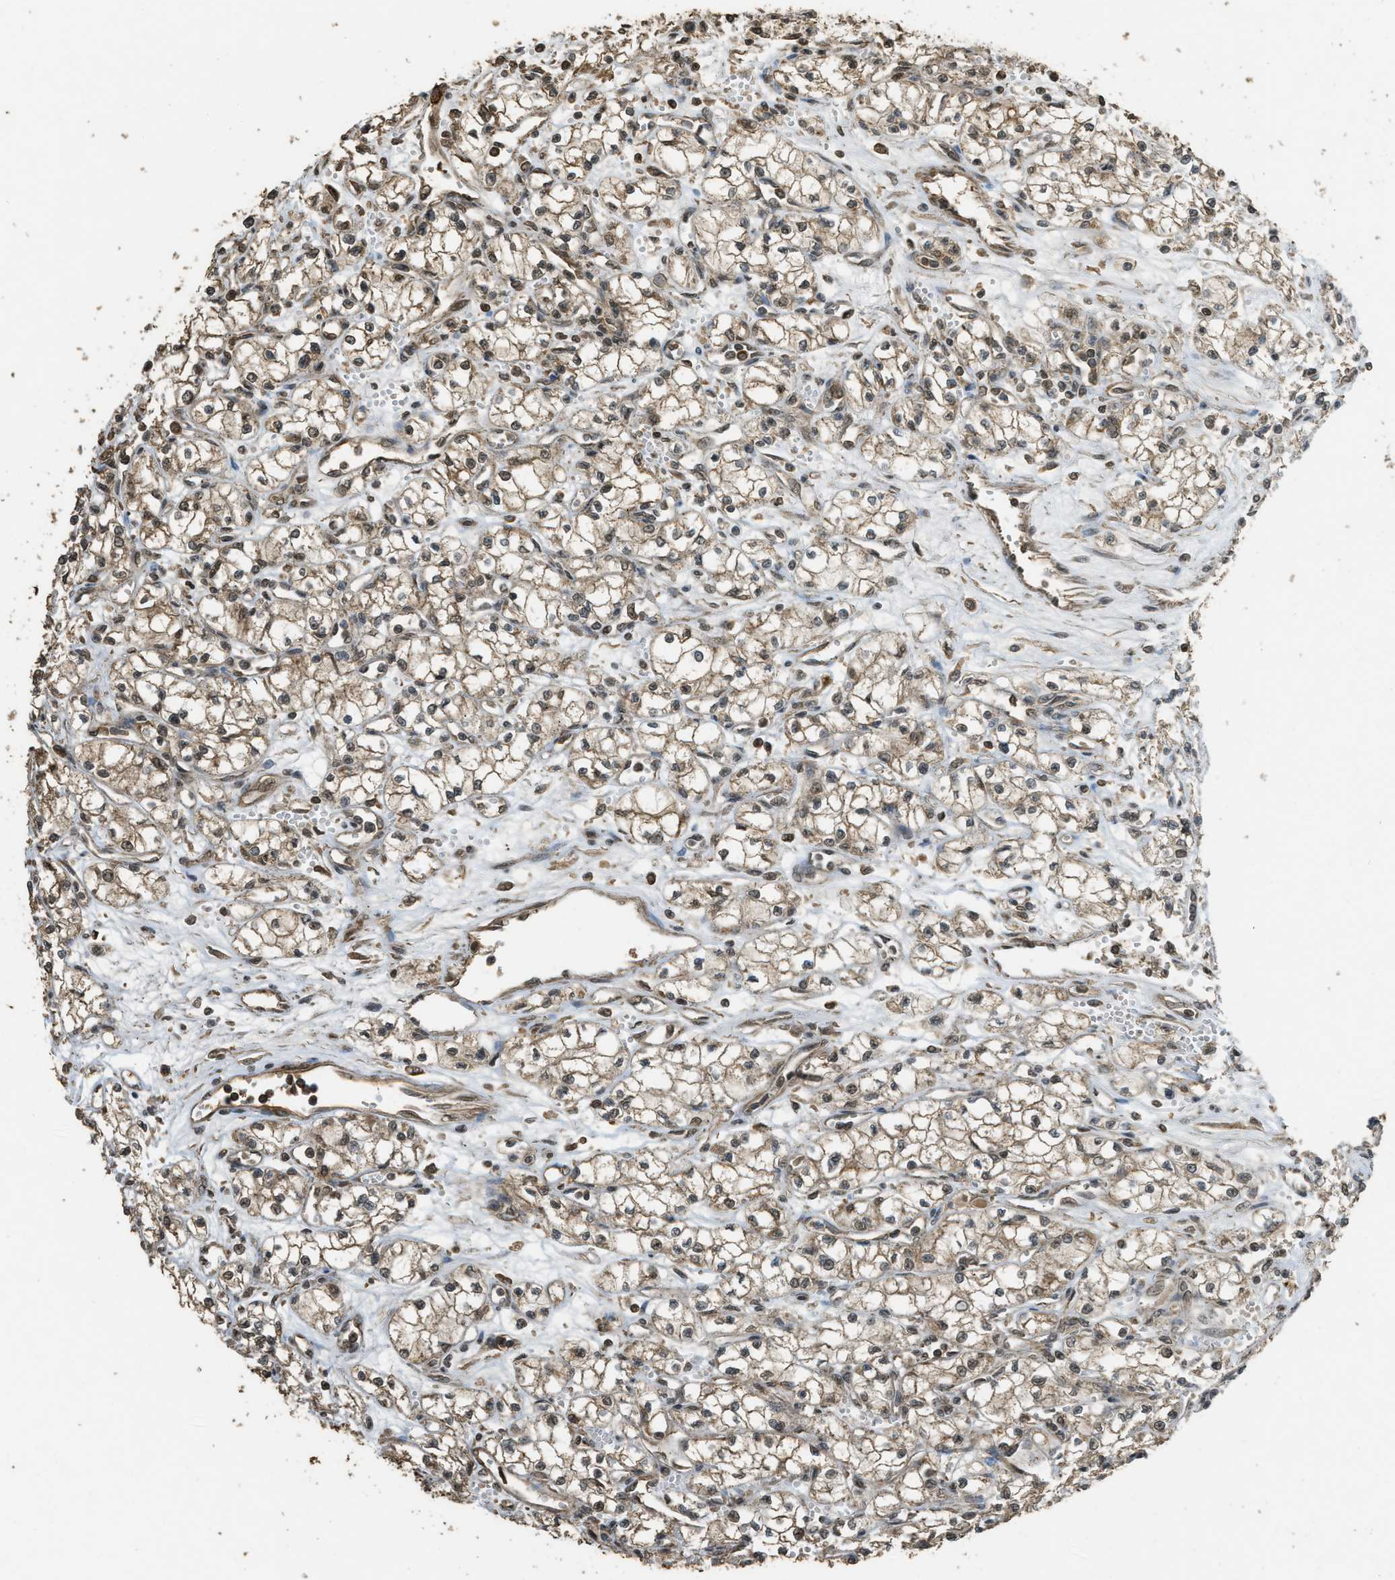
{"staining": {"intensity": "weak", "quantity": ">75%", "location": "cytoplasmic/membranous,nuclear"}, "tissue": "renal cancer", "cell_type": "Tumor cells", "image_type": "cancer", "snomed": [{"axis": "morphology", "description": "Normal tissue, NOS"}, {"axis": "morphology", "description": "Adenocarcinoma, NOS"}, {"axis": "topography", "description": "Kidney"}], "caption": "IHC of human renal cancer (adenocarcinoma) reveals low levels of weak cytoplasmic/membranous and nuclear positivity in approximately >75% of tumor cells.", "gene": "CTPS1", "patient": {"sex": "male", "age": 59}}